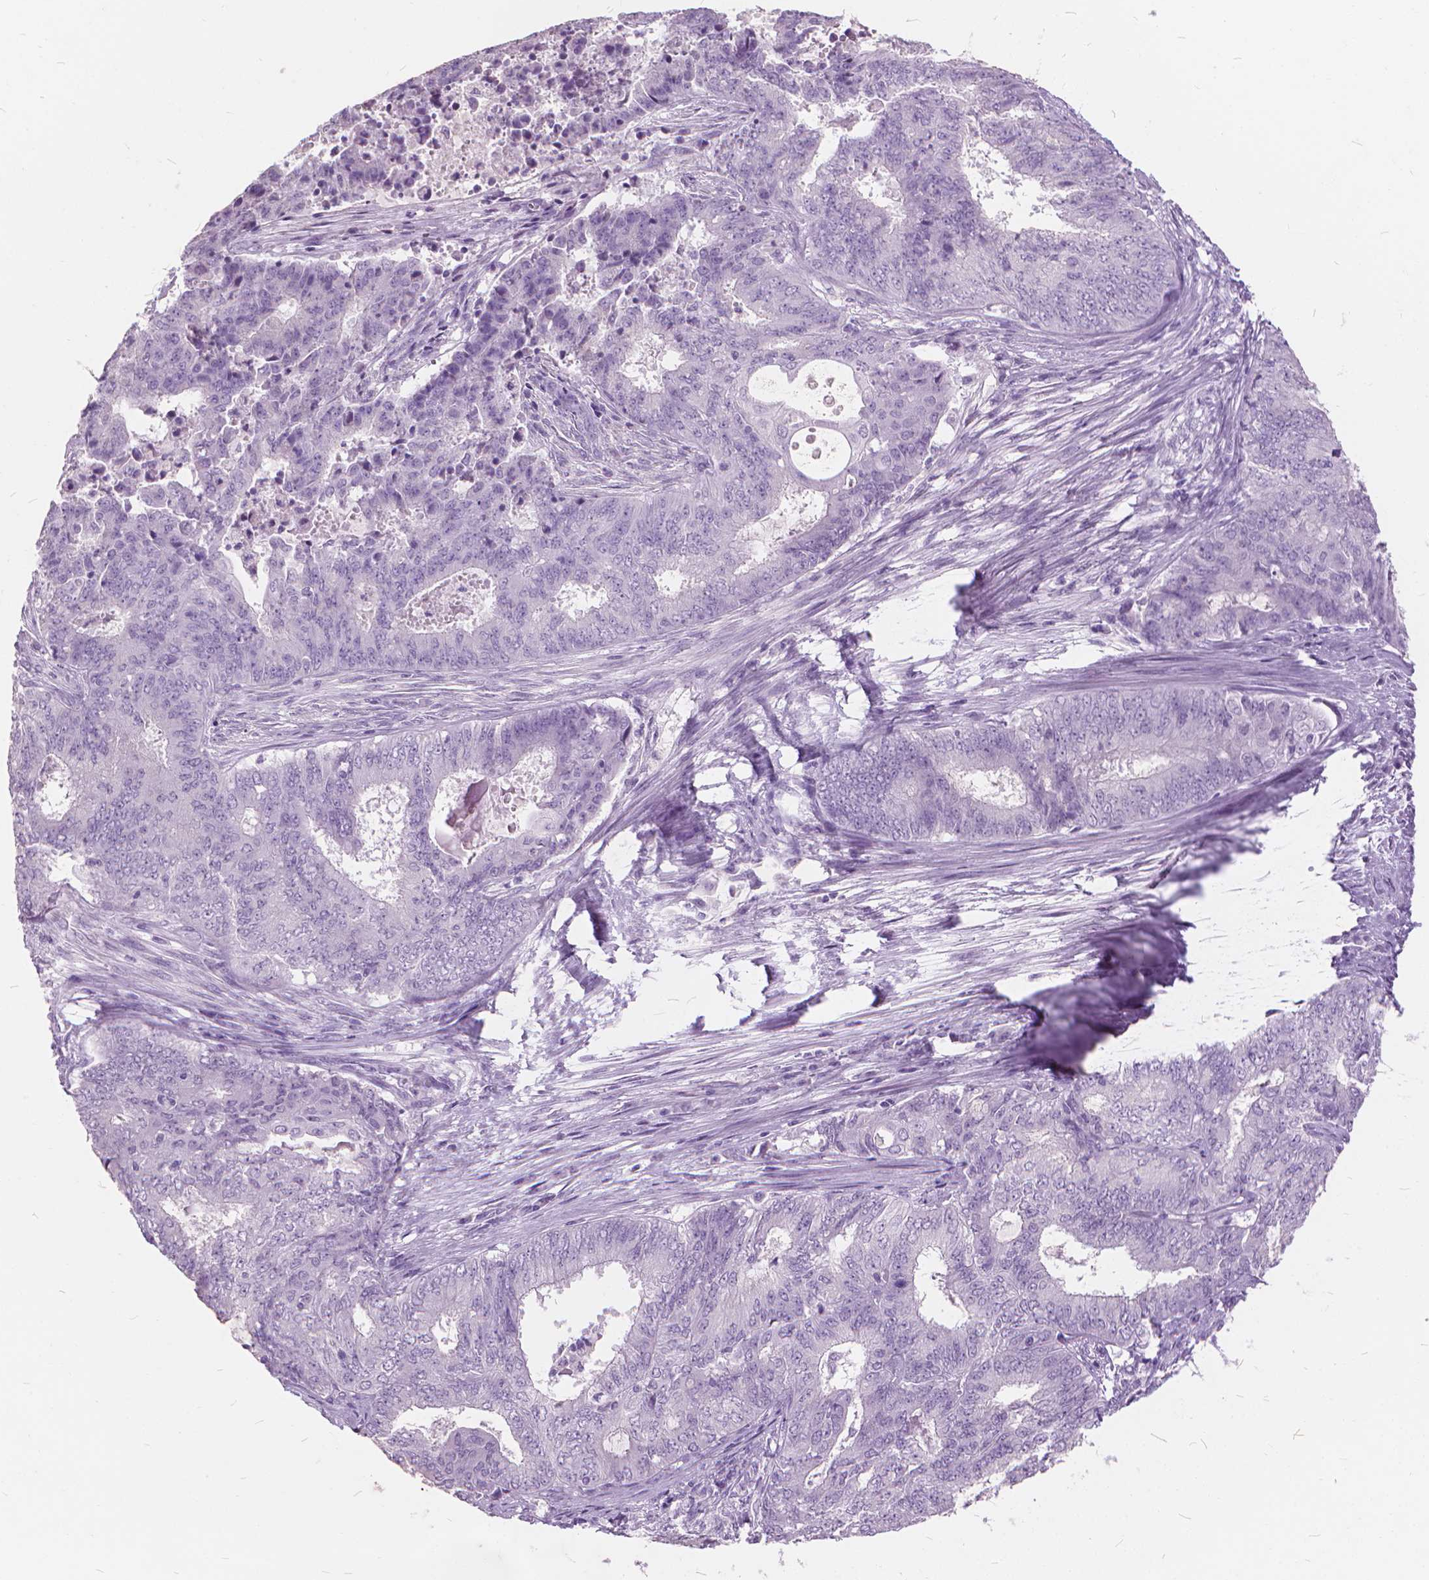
{"staining": {"intensity": "negative", "quantity": "none", "location": "none"}, "tissue": "endometrial cancer", "cell_type": "Tumor cells", "image_type": "cancer", "snomed": [{"axis": "morphology", "description": "Adenocarcinoma, NOS"}, {"axis": "topography", "description": "Endometrium"}], "caption": "This is an immunohistochemistry histopathology image of human endometrial cancer (adenocarcinoma). There is no expression in tumor cells.", "gene": "DNM1", "patient": {"sex": "female", "age": 62}}